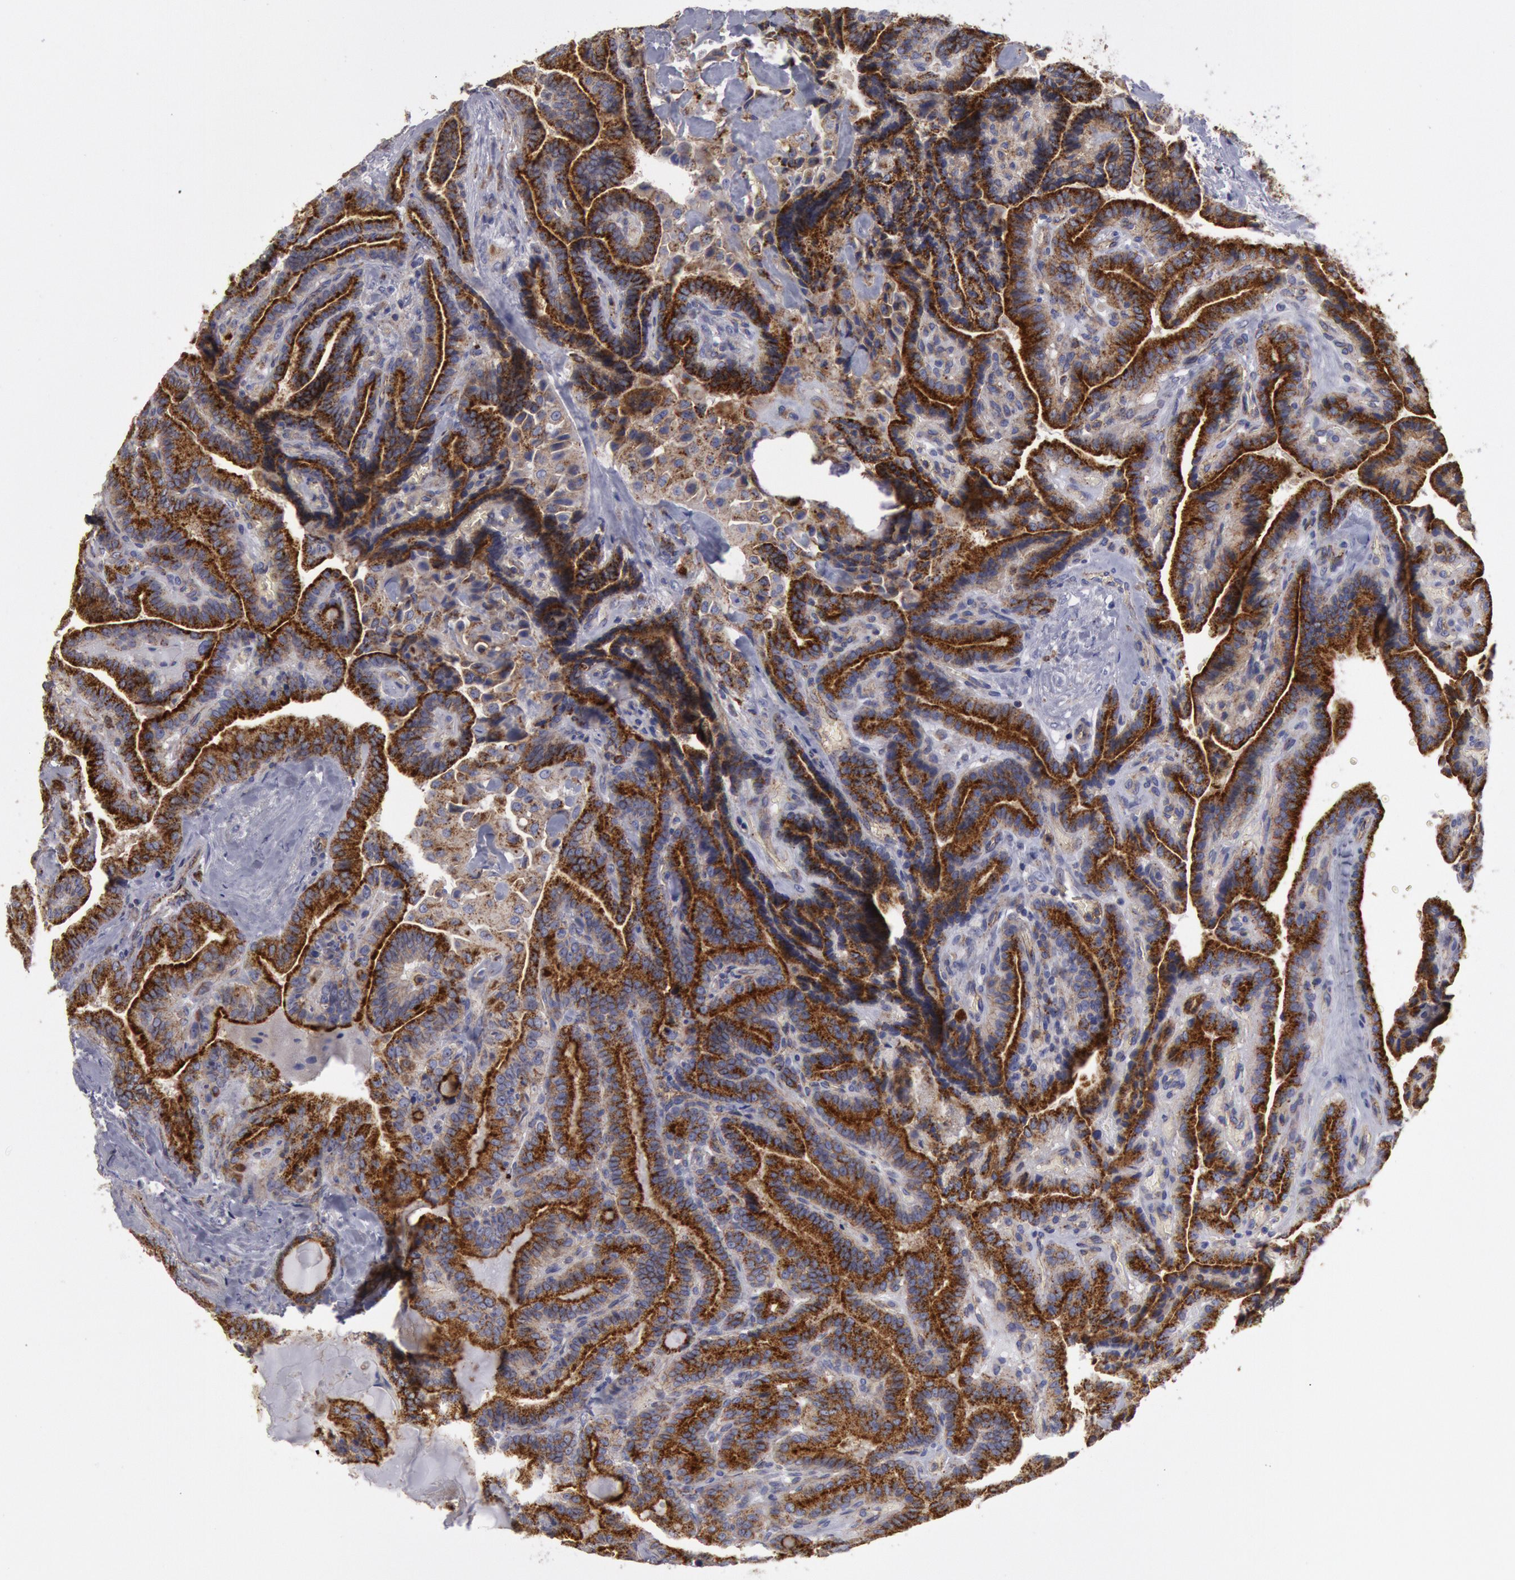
{"staining": {"intensity": "moderate", "quantity": ">75%", "location": "cytoplasmic/membranous"}, "tissue": "thyroid cancer", "cell_type": "Tumor cells", "image_type": "cancer", "snomed": [{"axis": "morphology", "description": "Papillary adenocarcinoma, NOS"}, {"axis": "topography", "description": "Thyroid gland"}], "caption": "Thyroid cancer (papillary adenocarcinoma) tissue demonstrates moderate cytoplasmic/membranous positivity in approximately >75% of tumor cells, visualized by immunohistochemistry. (brown staining indicates protein expression, while blue staining denotes nuclei).", "gene": "FLOT1", "patient": {"sex": "male", "age": 87}}